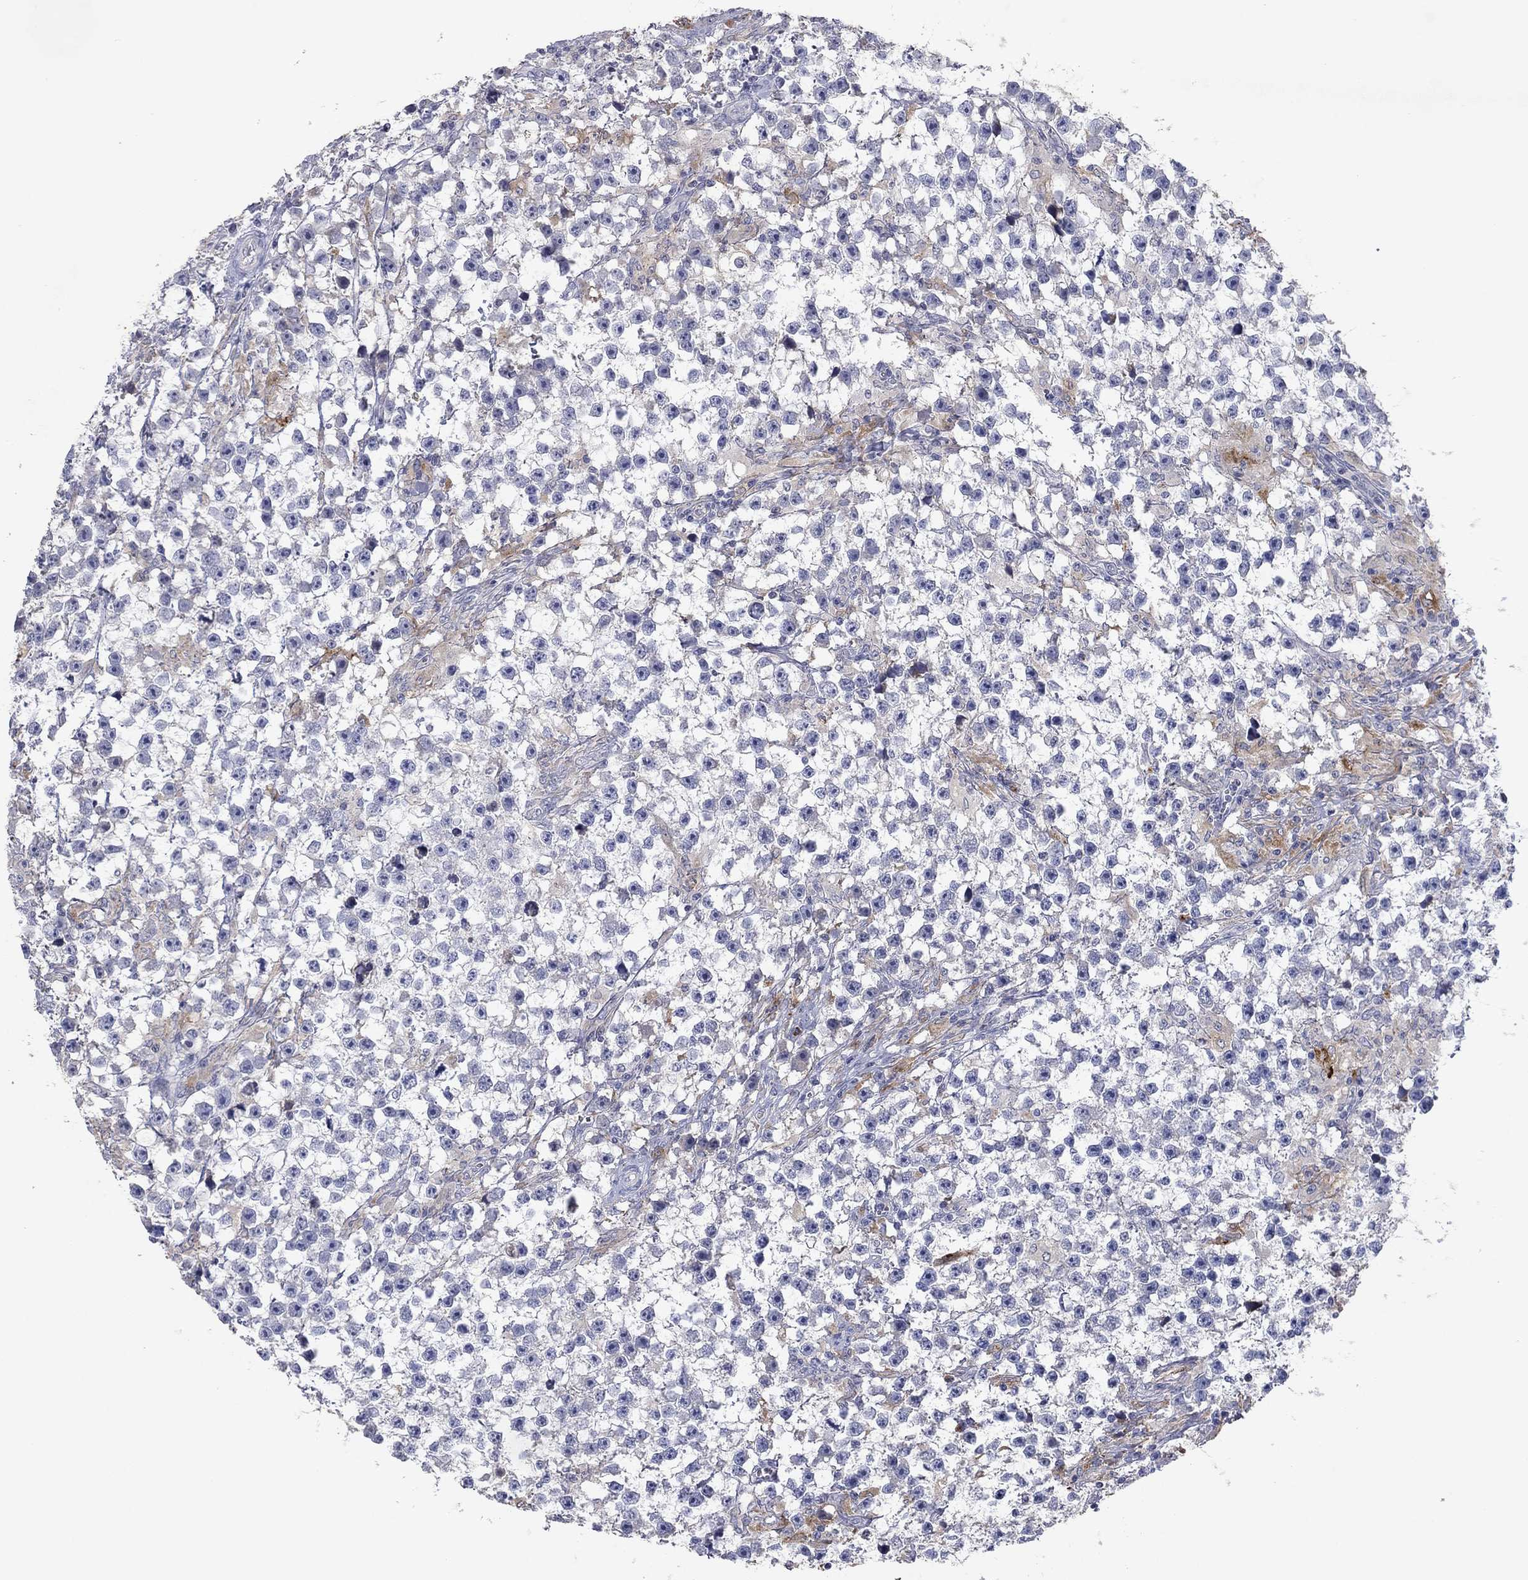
{"staining": {"intensity": "negative", "quantity": "none", "location": "none"}, "tissue": "testis cancer", "cell_type": "Tumor cells", "image_type": "cancer", "snomed": [{"axis": "morphology", "description": "Seminoma, NOS"}, {"axis": "topography", "description": "Testis"}], "caption": "Immunohistochemistry micrograph of neoplastic tissue: testis seminoma stained with DAB demonstrates no significant protein expression in tumor cells.", "gene": "PTGDS", "patient": {"sex": "male", "age": 59}}